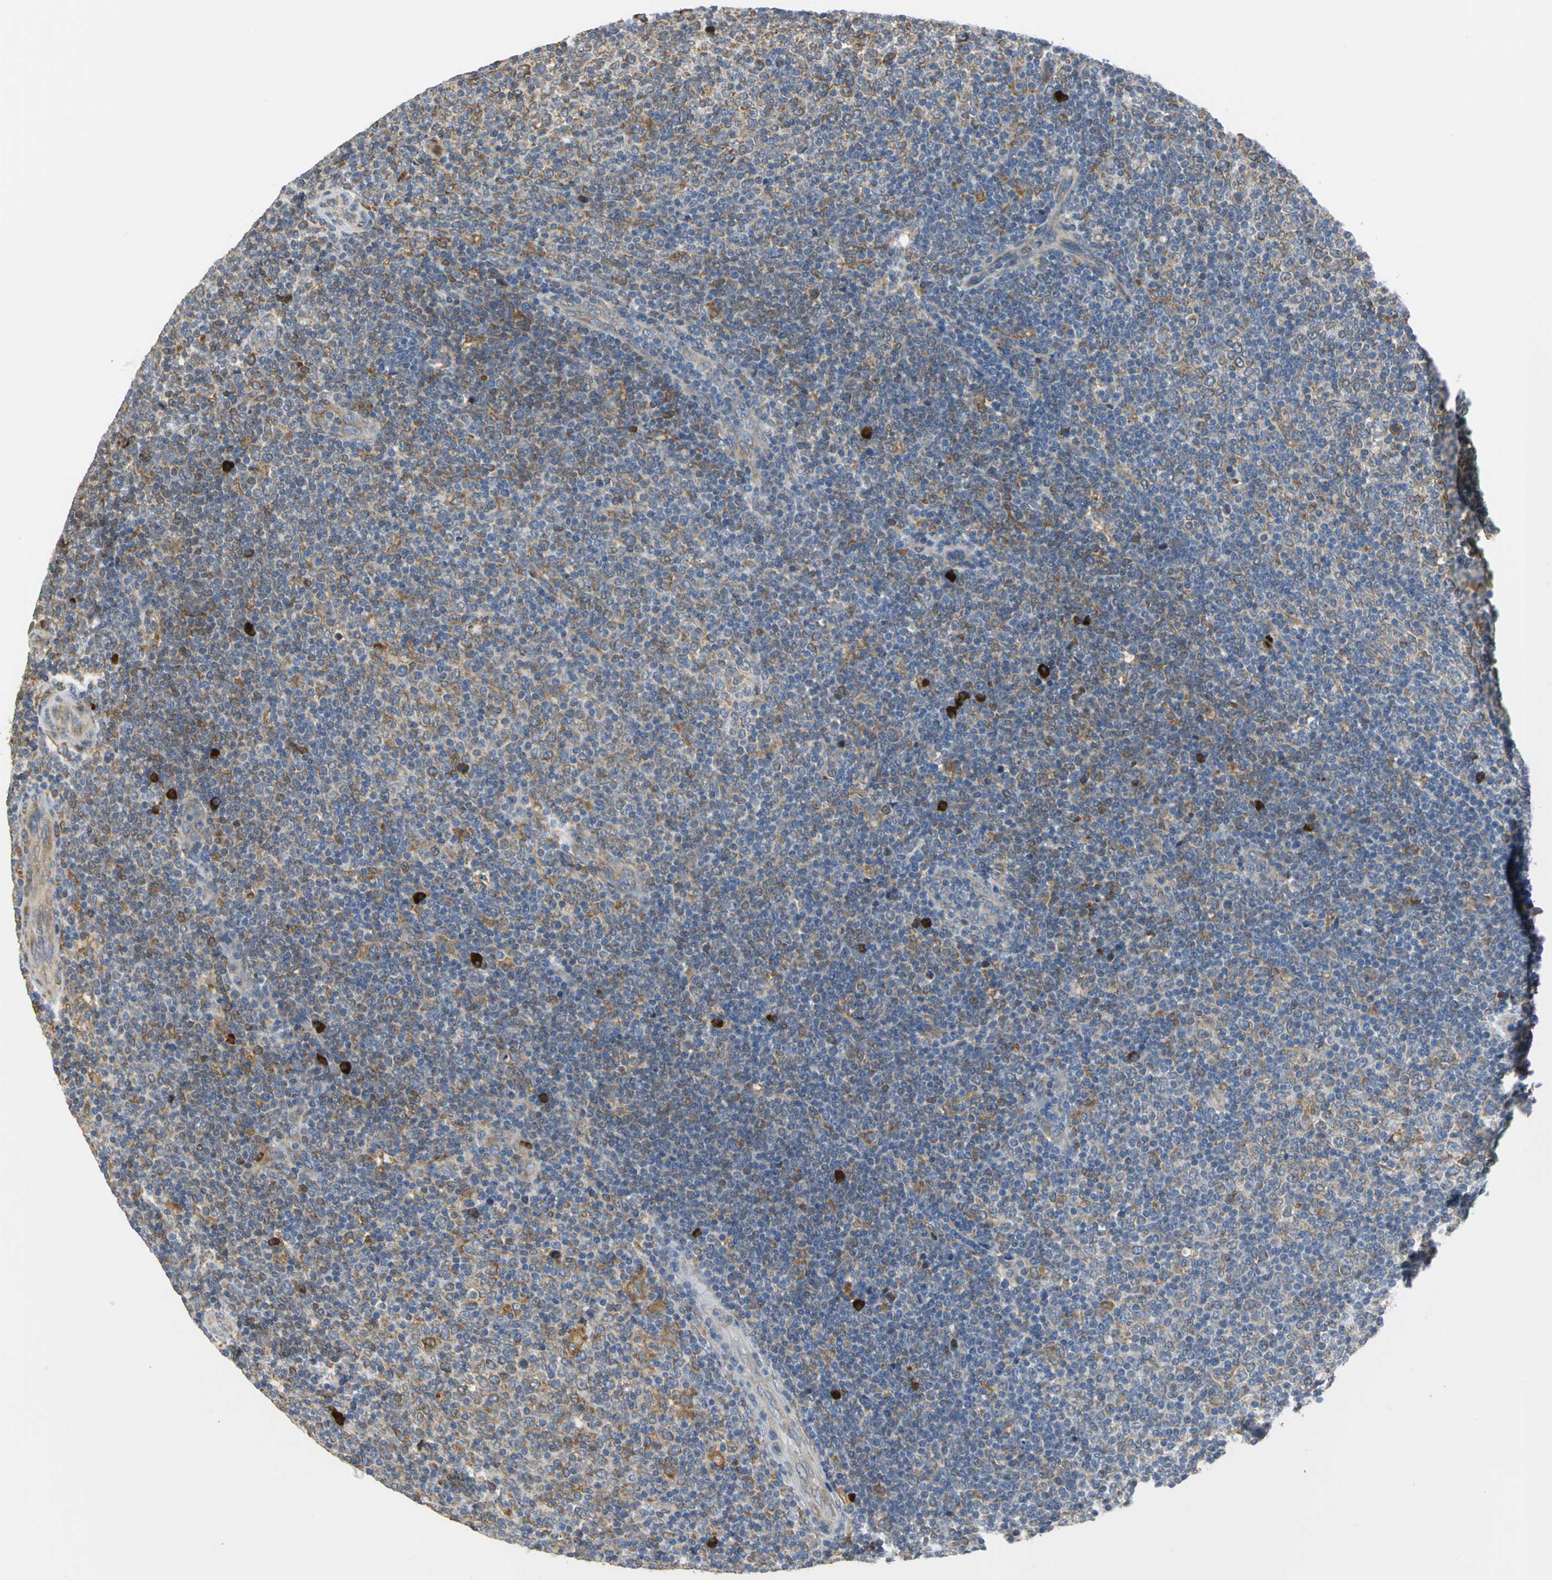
{"staining": {"intensity": "negative", "quantity": "none", "location": "none"}, "tissue": "lymphoma", "cell_type": "Tumor cells", "image_type": "cancer", "snomed": [{"axis": "morphology", "description": "Malignant lymphoma, non-Hodgkin's type, Low grade"}, {"axis": "topography", "description": "Lymph node"}], "caption": "A photomicrograph of low-grade malignant lymphoma, non-Hodgkin's type stained for a protein demonstrates no brown staining in tumor cells.", "gene": "SDF2L1", "patient": {"sex": "male", "age": 70}}